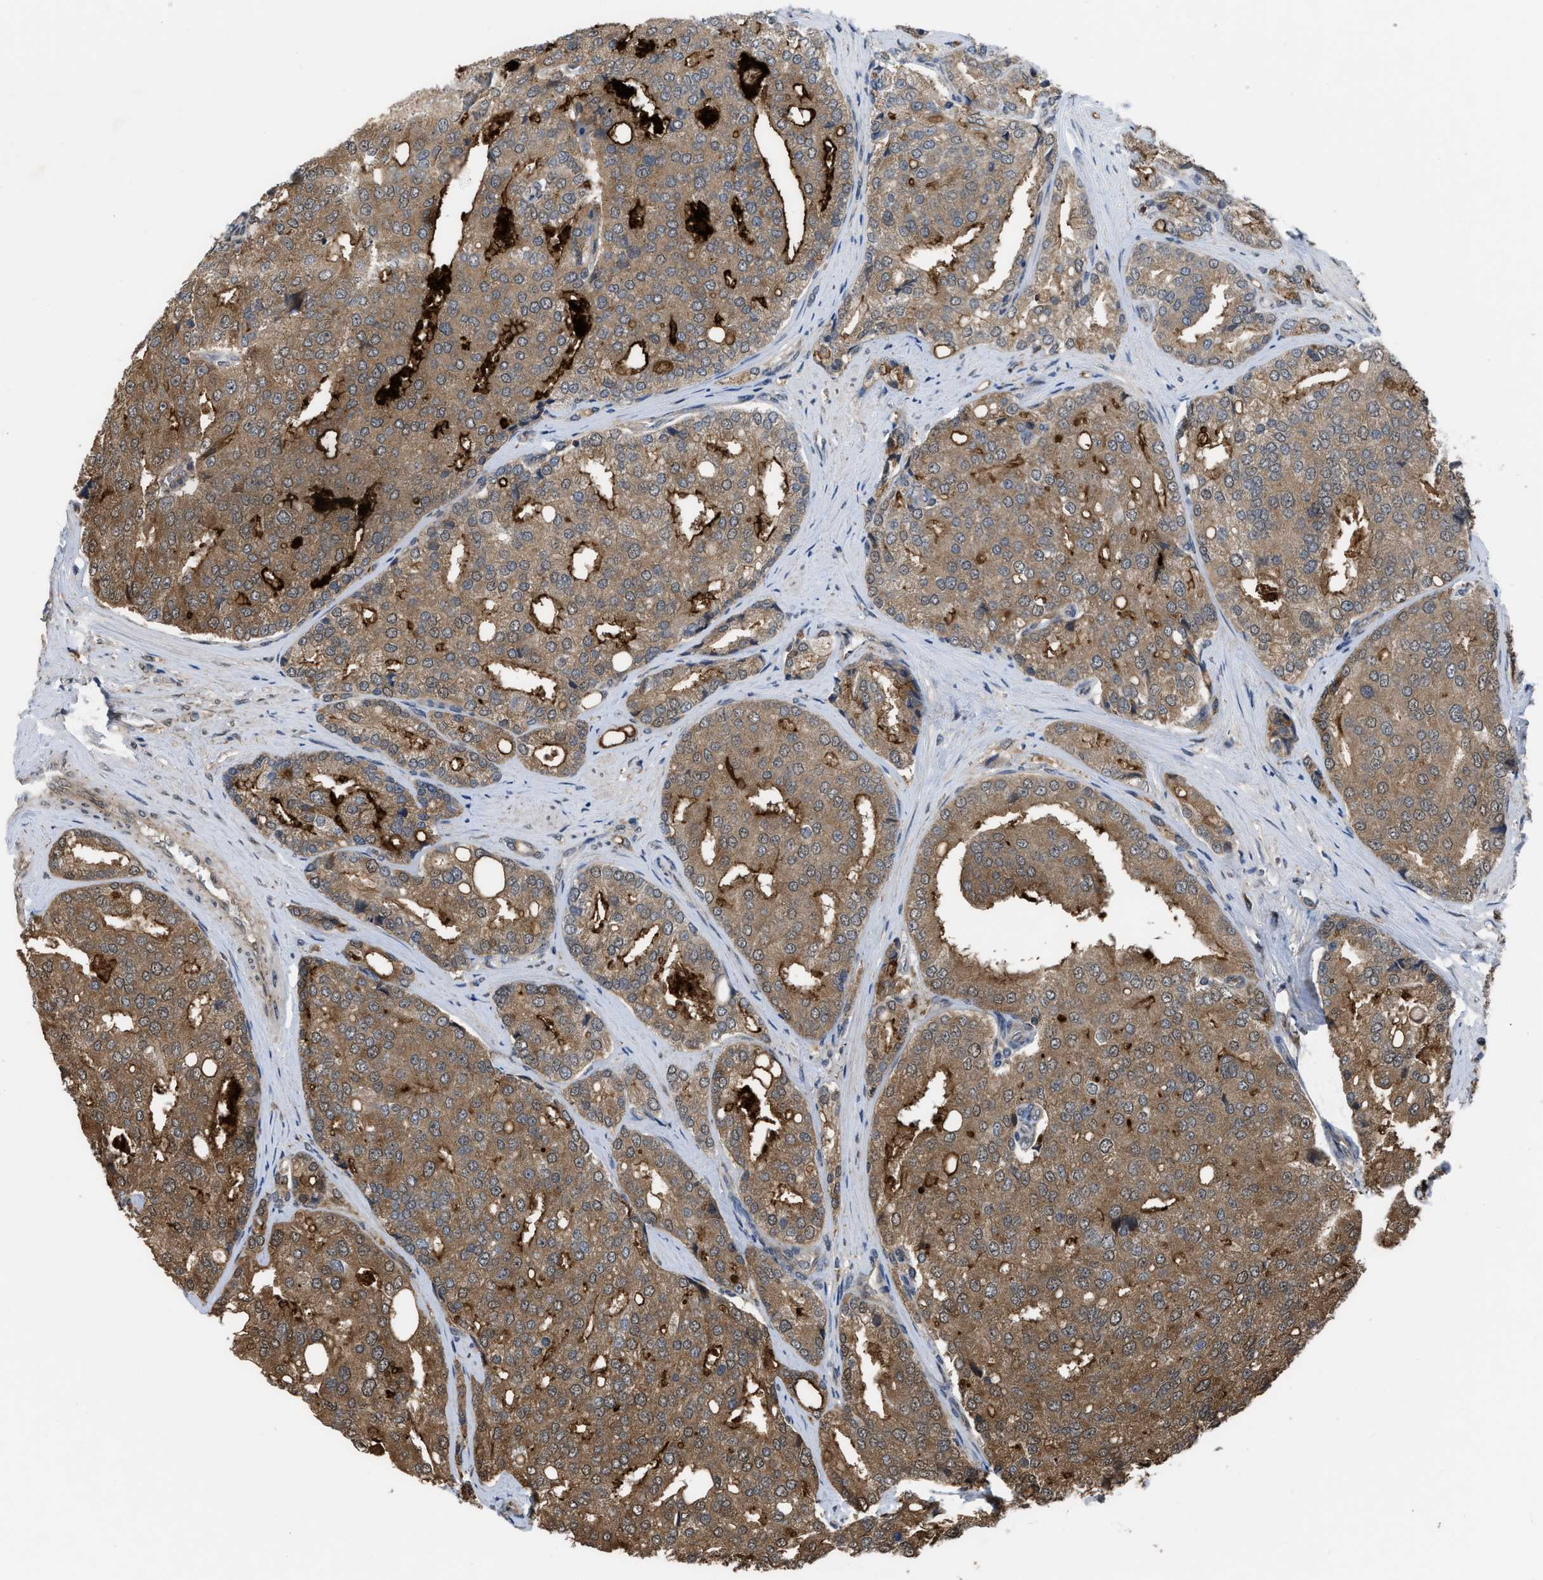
{"staining": {"intensity": "moderate", "quantity": ">75%", "location": "cytoplasmic/membranous"}, "tissue": "prostate cancer", "cell_type": "Tumor cells", "image_type": "cancer", "snomed": [{"axis": "morphology", "description": "Adenocarcinoma, High grade"}, {"axis": "topography", "description": "Prostate"}], "caption": "Moderate cytoplasmic/membranous expression is present in about >75% of tumor cells in prostate adenocarcinoma (high-grade).", "gene": "BCL7C", "patient": {"sex": "male", "age": 50}}